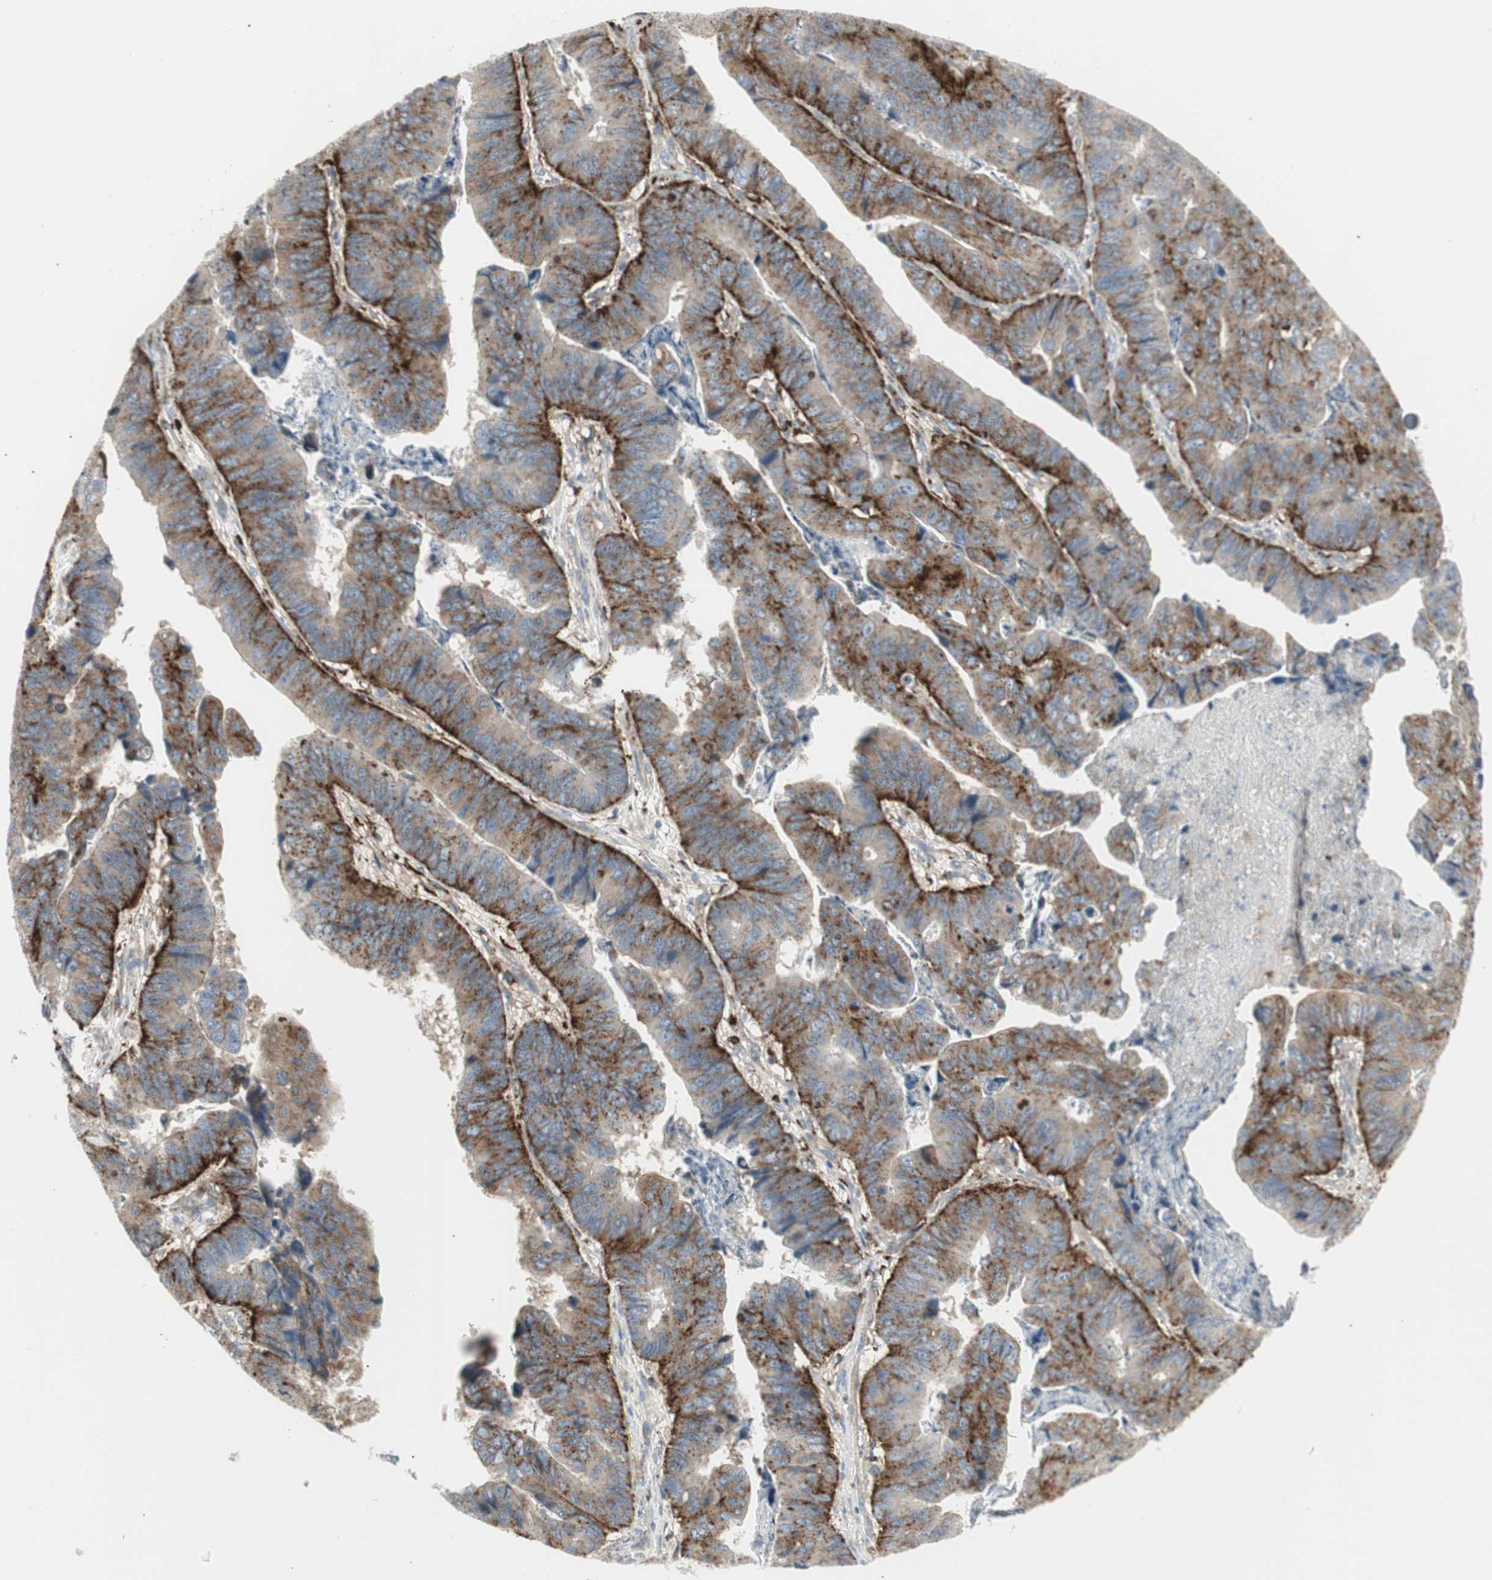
{"staining": {"intensity": "strong", "quantity": ">75%", "location": "cytoplasmic/membranous"}, "tissue": "stomach cancer", "cell_type": "Tumor cells", "image_type": "cancer", "snomed": [{"axis": "morphology", "description": "Adenocarcinoma, NOS"}, {"axis": "topography", "description": "Stomach, lower"}], "caption": "Brown immunohistochemical staining in stomach cancer (adenocarcinoma) displays strong cytoplasmic/membranous expression in about >75% of tumor cells. (Brightfield microscopy of DAB IHC at high magnification).", "gene": "ATP6V1B2", "patient": {"sex": "male", "age": 77}}